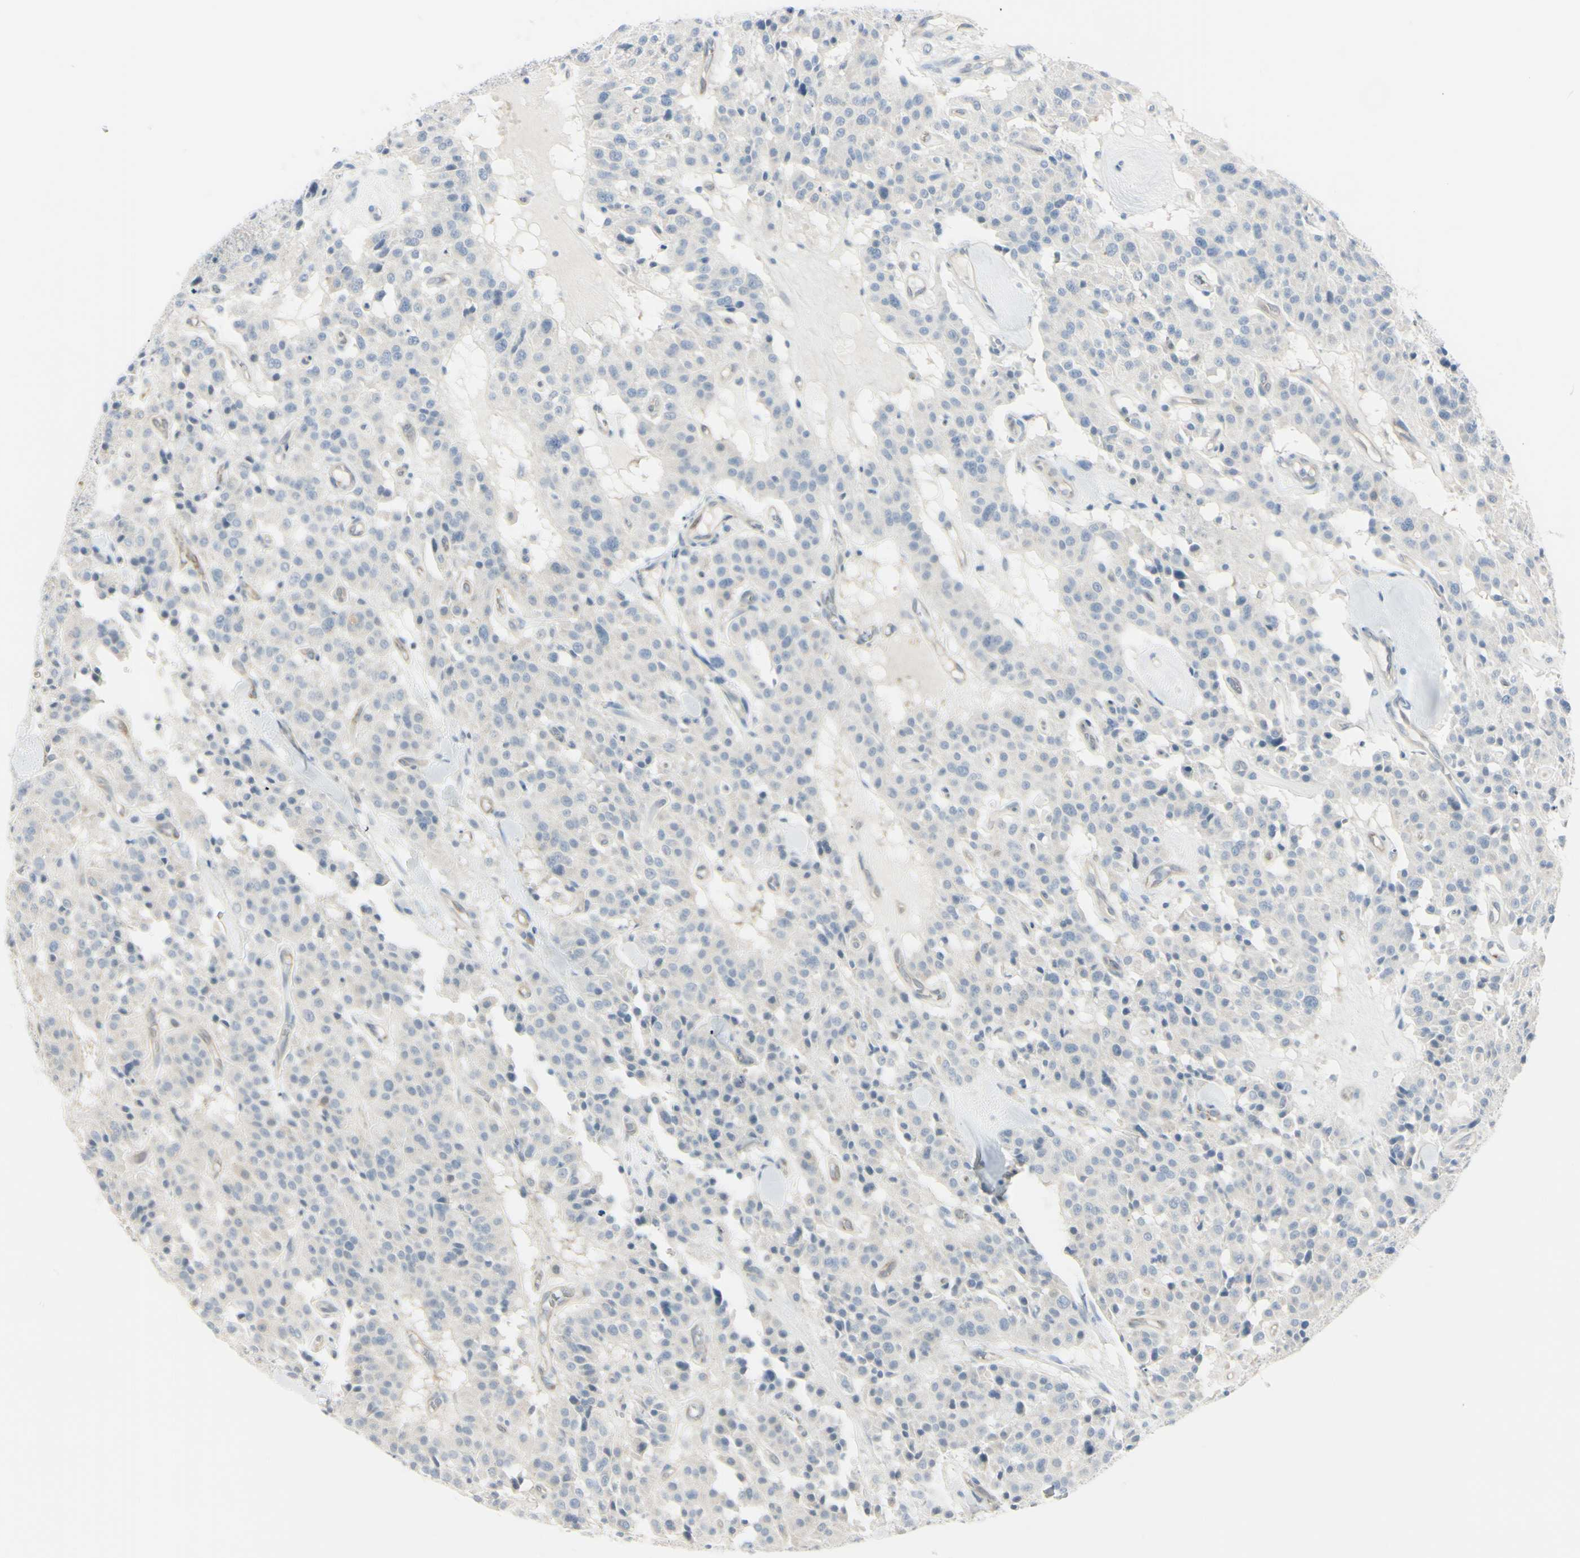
{"staining": {"intensity": "weak", "quantity": "<25%", "location": "cytoplasmic/membranous"}, "tissue": "carcinoid", "cell_type": "Tumor cells", "image_type": "cancer", "snomed": [{"axis": "morphology", "description": "Carcinoid, malignant, NOS"}, {"axis": "topography", "description": "Lung"}], "caption": "Tumor cells are negative for brown protein staining in malignant carcinoid. (IHC, brightfield microscopy, high magnification).", "gene": "ASB9", "patient": {"sex": "male", "age": 30}}